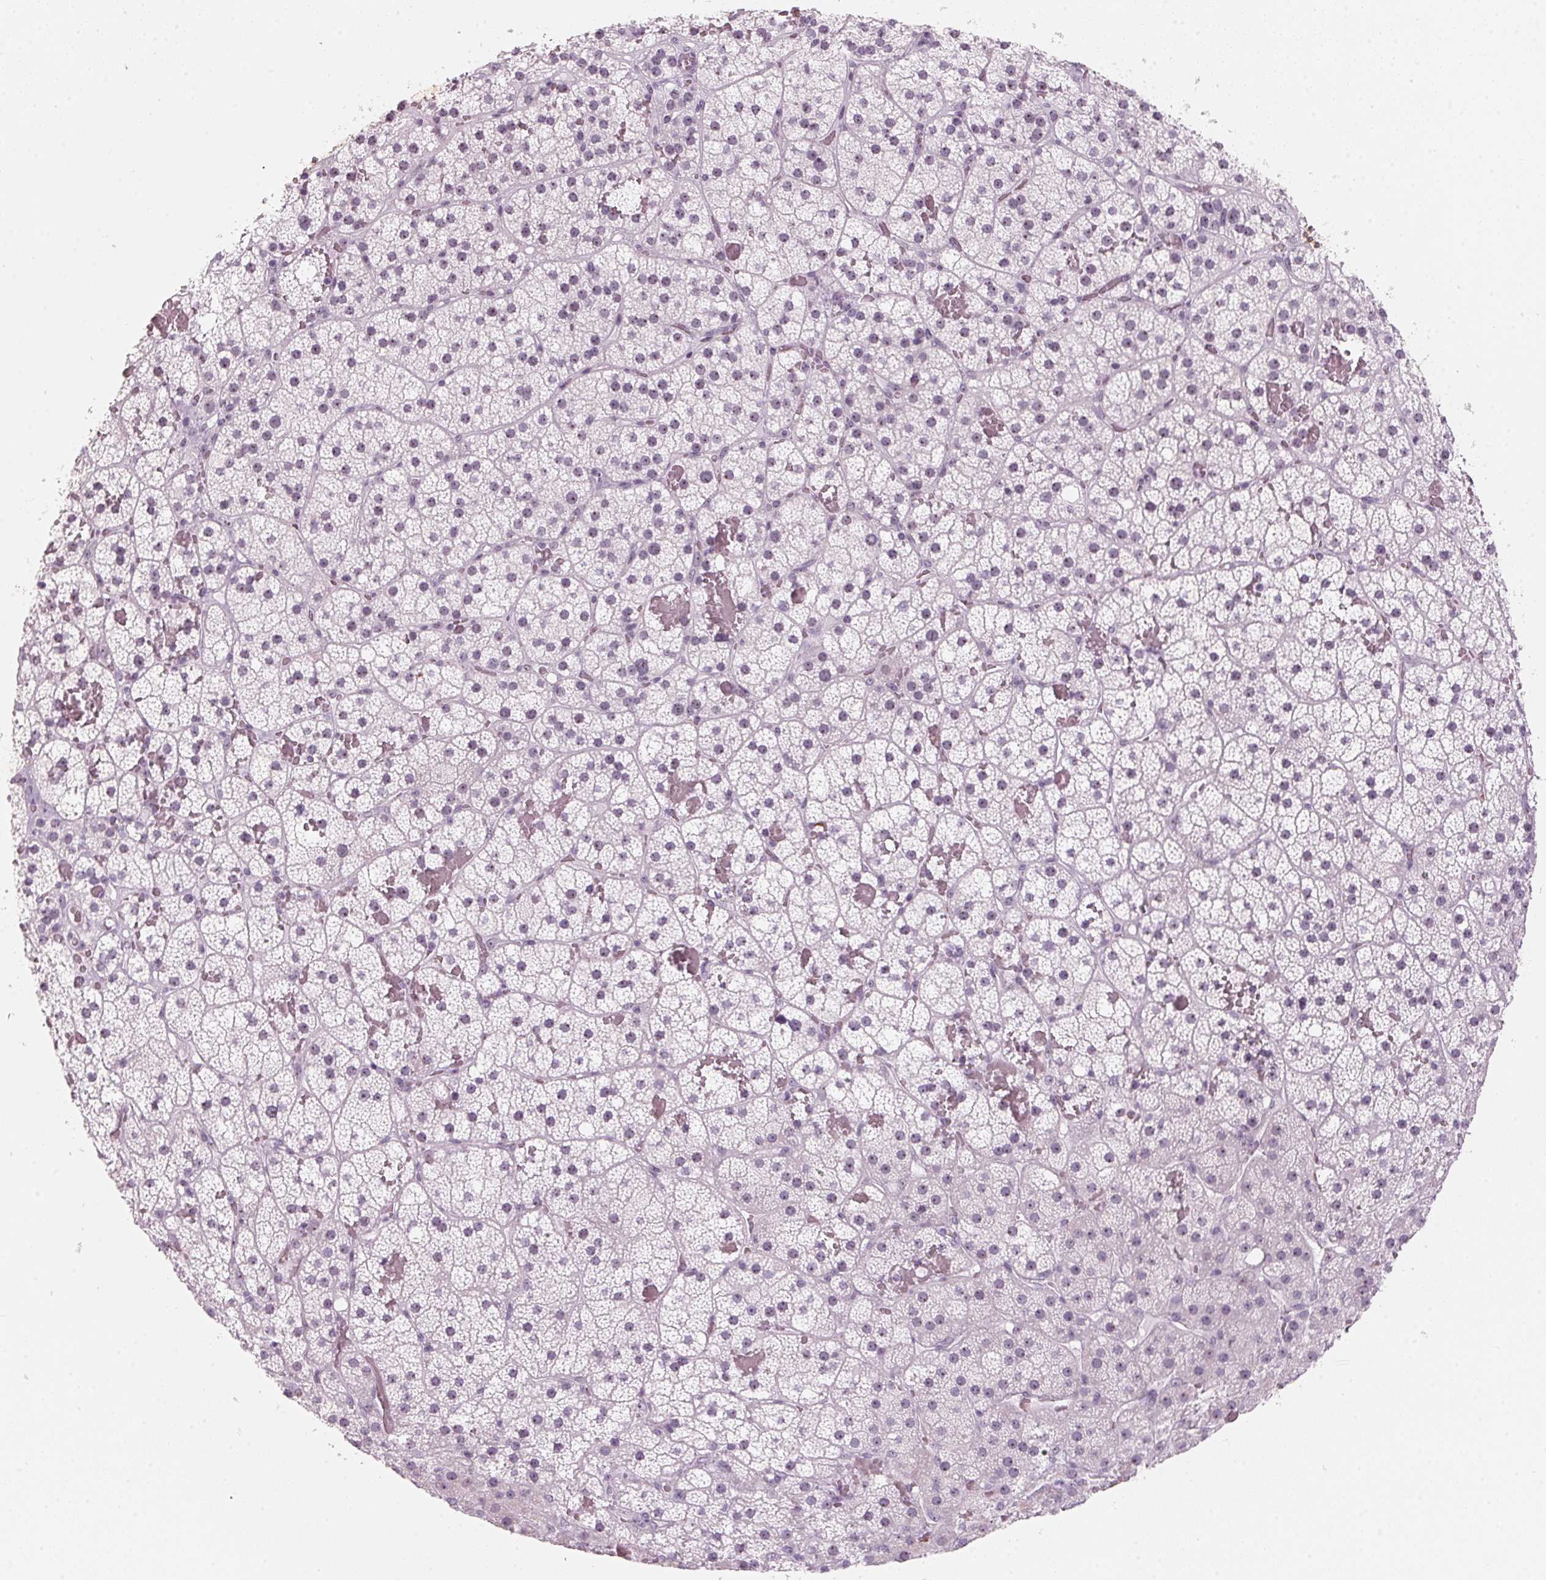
{"staining": {"intensity": "negative", "quantity": "none", "location": "none"}, "tissue": "adrenal gland", "cell_type": "Glandular cells", "image_type": "normal", "snomed": [{"axis": "morphology", "description": "Normal tissue, NOS"}, {"axis": "topography", "description": "Adrenal gland"}], "caption": "An image of human adrenal gland is negative for staining in glandular cells.", "gene": "DNTTIP2", "patient": {"sex": "male", "age": 53}}